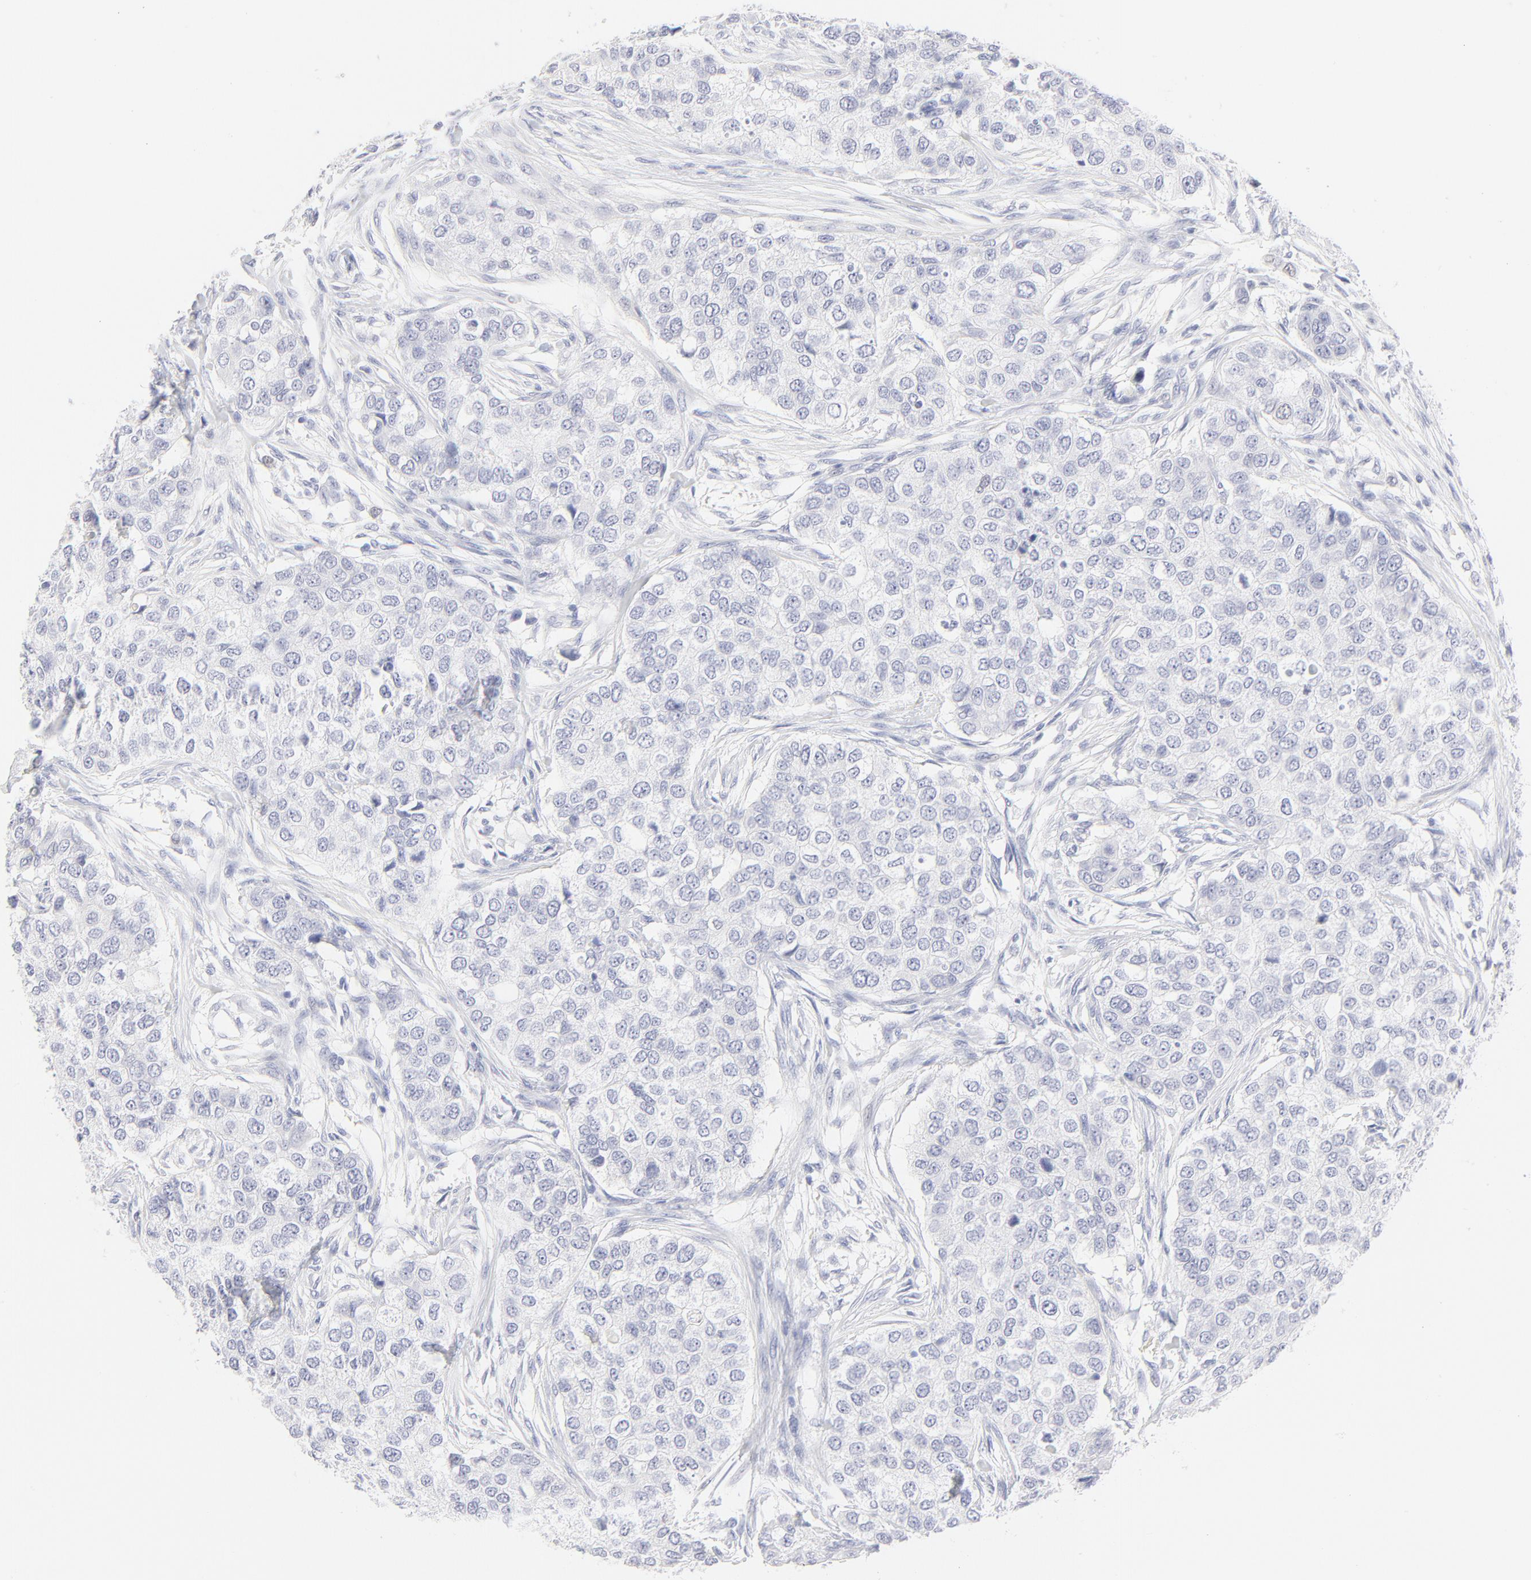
{"staining": {"intensity": "negative", "quantity": "none", "location": "none"}, "tissue": "breast cancer", "cell_type": "Tumor cells", "image_type": "cancer", "snomed": [{"axis": "morphology", "description": "Normal tissue, NOS"}, {"axis": "morphology", "description": "Duct carcinoma"}, {"axis": "topography", "description": "Breast"}], "caption": "Immunohistochemistry photomicrograph of human breast cancer (intraductal carcinoma) stained for a protein (brown), which displays no expression in tumor cells.", "gene": "ELF3", "patient": {"sex": "female", "age": 49}}